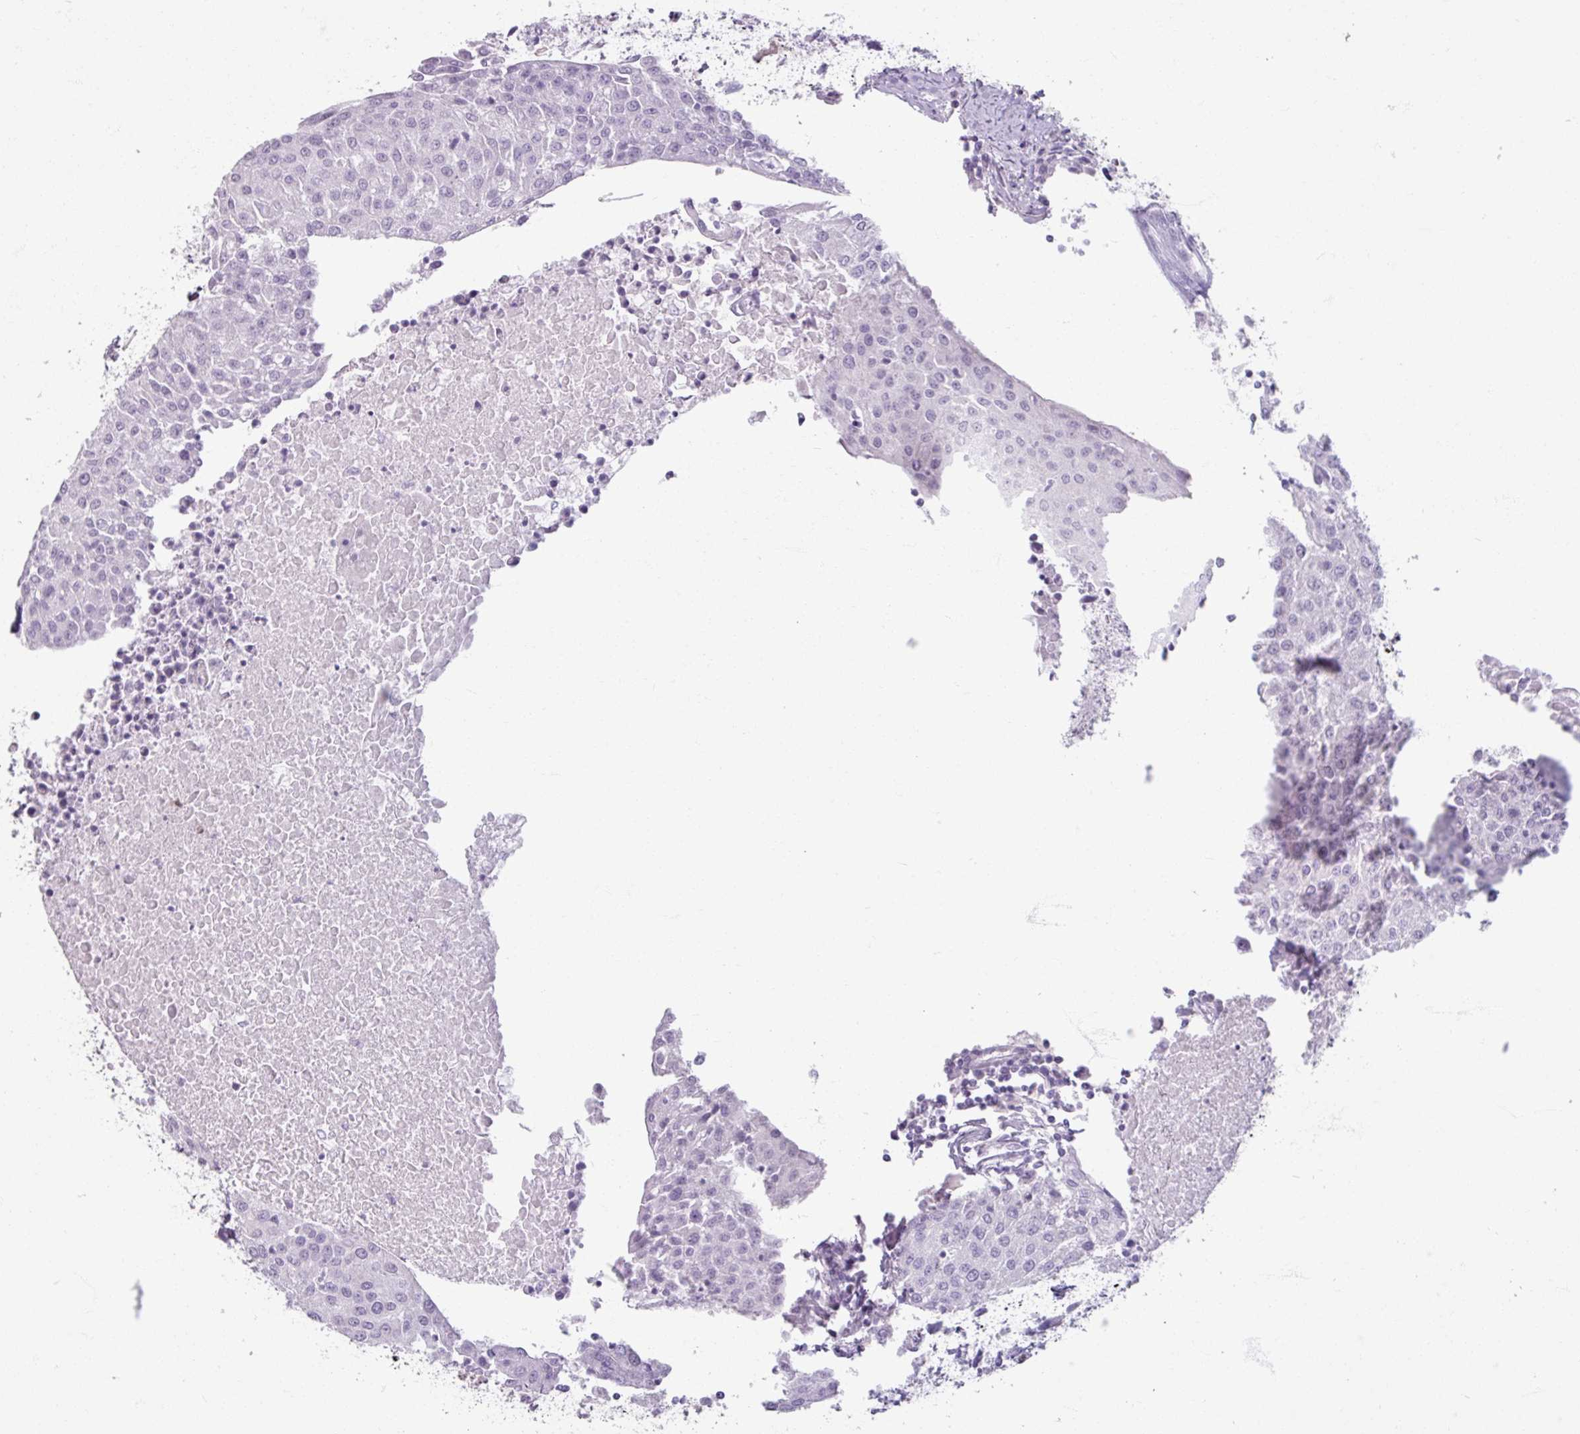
{"staining": {"intensity": "negative", "quantity": "none", "location": "none"}, "tissue": "urothelial cancer", "cell_type": "Tumor cells", "image_type": "cancer", "snomed": [{"axis": "morphology", "description": "Urothelial carcinoma, High grade"}, {"axis": "topography", "description": "Urinary bladder"}], "caption": "IHC micrograph of neoplastic tissue: human high-grade urothelial carcinoma stained with DAB (3,3'-diaminobenzidine) displays no significant protein expression in tumor cells. (Brightfield microscopy of DAB (3,3'-diaminobenzidine) immunohistochemistry (IHC) at high magnification).", "gene": "ARG1", "patient": {"sex": "female", "age": 85}}